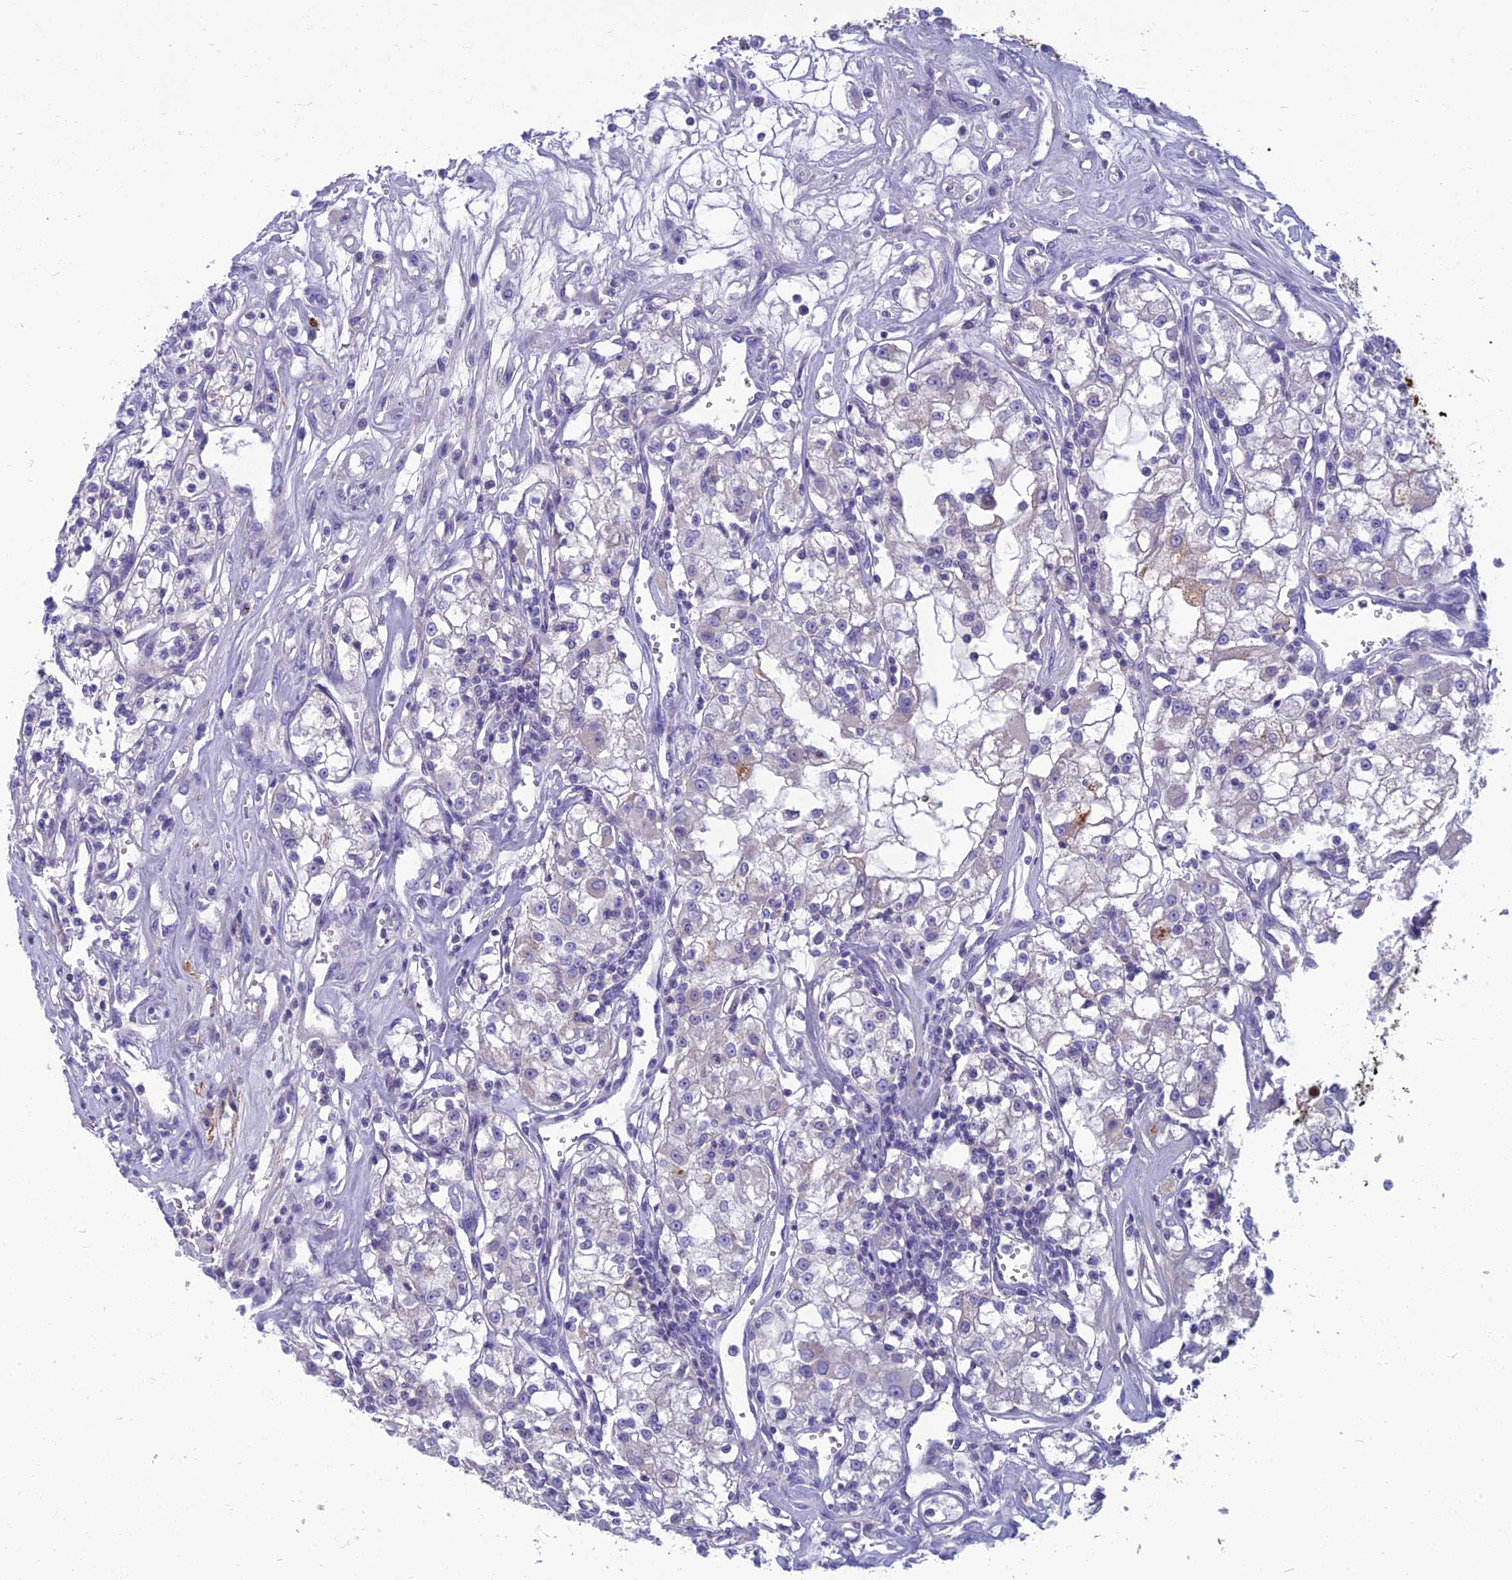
{"staining": {"intensity": "negative", "quantity": "none", "location": "none"}, "tissue": "renal cancer", "cell_type": "Tumor cells", "image_type": "cancer", "snomed": [{"axis": "morphology", "description": "Adenocarcinoma, NOS"}, {"axis": "topography", "description": "Kidney"}], "caption": "High magnification brightfield microscopy of renal cancer stained with DAB (3,3'-diaminobenzidine) (brown) and counterstained with hematoxylin (blue): tumor cells show no significant positivity.", "gene": "SPTLC3", "patient": {"sex": "female", "age": 59}}